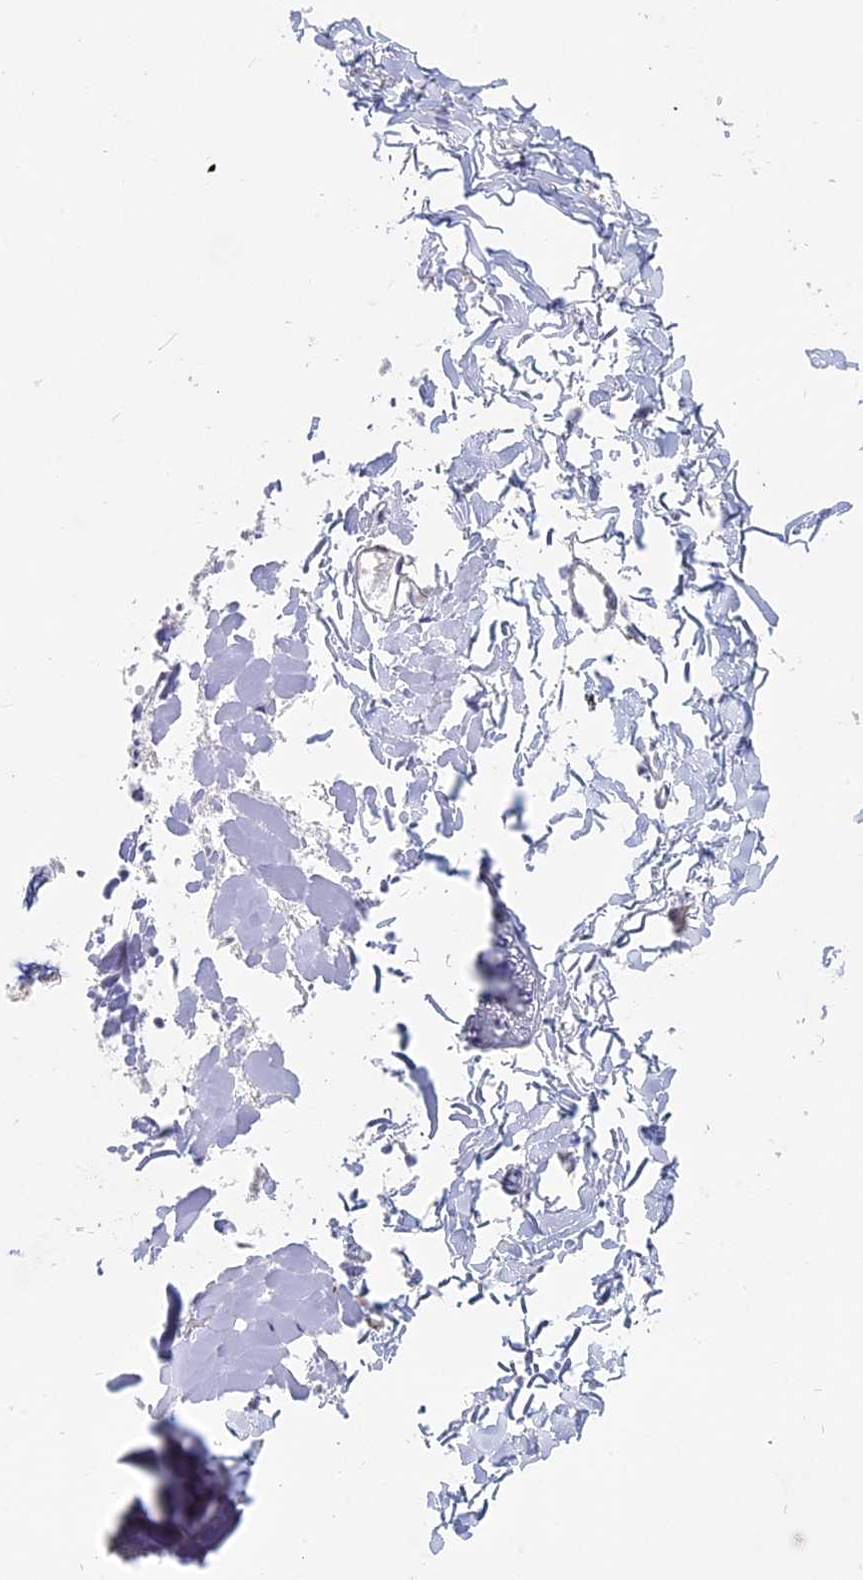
{"staining": {"intensity": "negative", "quantity": "none", "location": "none"}, "tissue": "adipose tissue", "cell_type": "Adipocytes", "image_type": "normal", "snomed": [{"axis": "morphology", "description": "Normal tissue, NOS"}, {"axis": "morphology", "description": "Adenocarcinoma, NOS"}, {"axis": "topography", "description": "Smooth muscle"}, {"axis": "topography", "description": "Colon"}], "caption": "Adipocytes show no significant protein expression in benign adipose tissue. The staining is performed using DAB (3,3'-diaminobenzidine) brown chromogen with nuclei counter-stained in using hematoxylin.", "gene": "MYO5B", "patient": {"sex": "male", "age": 14}}